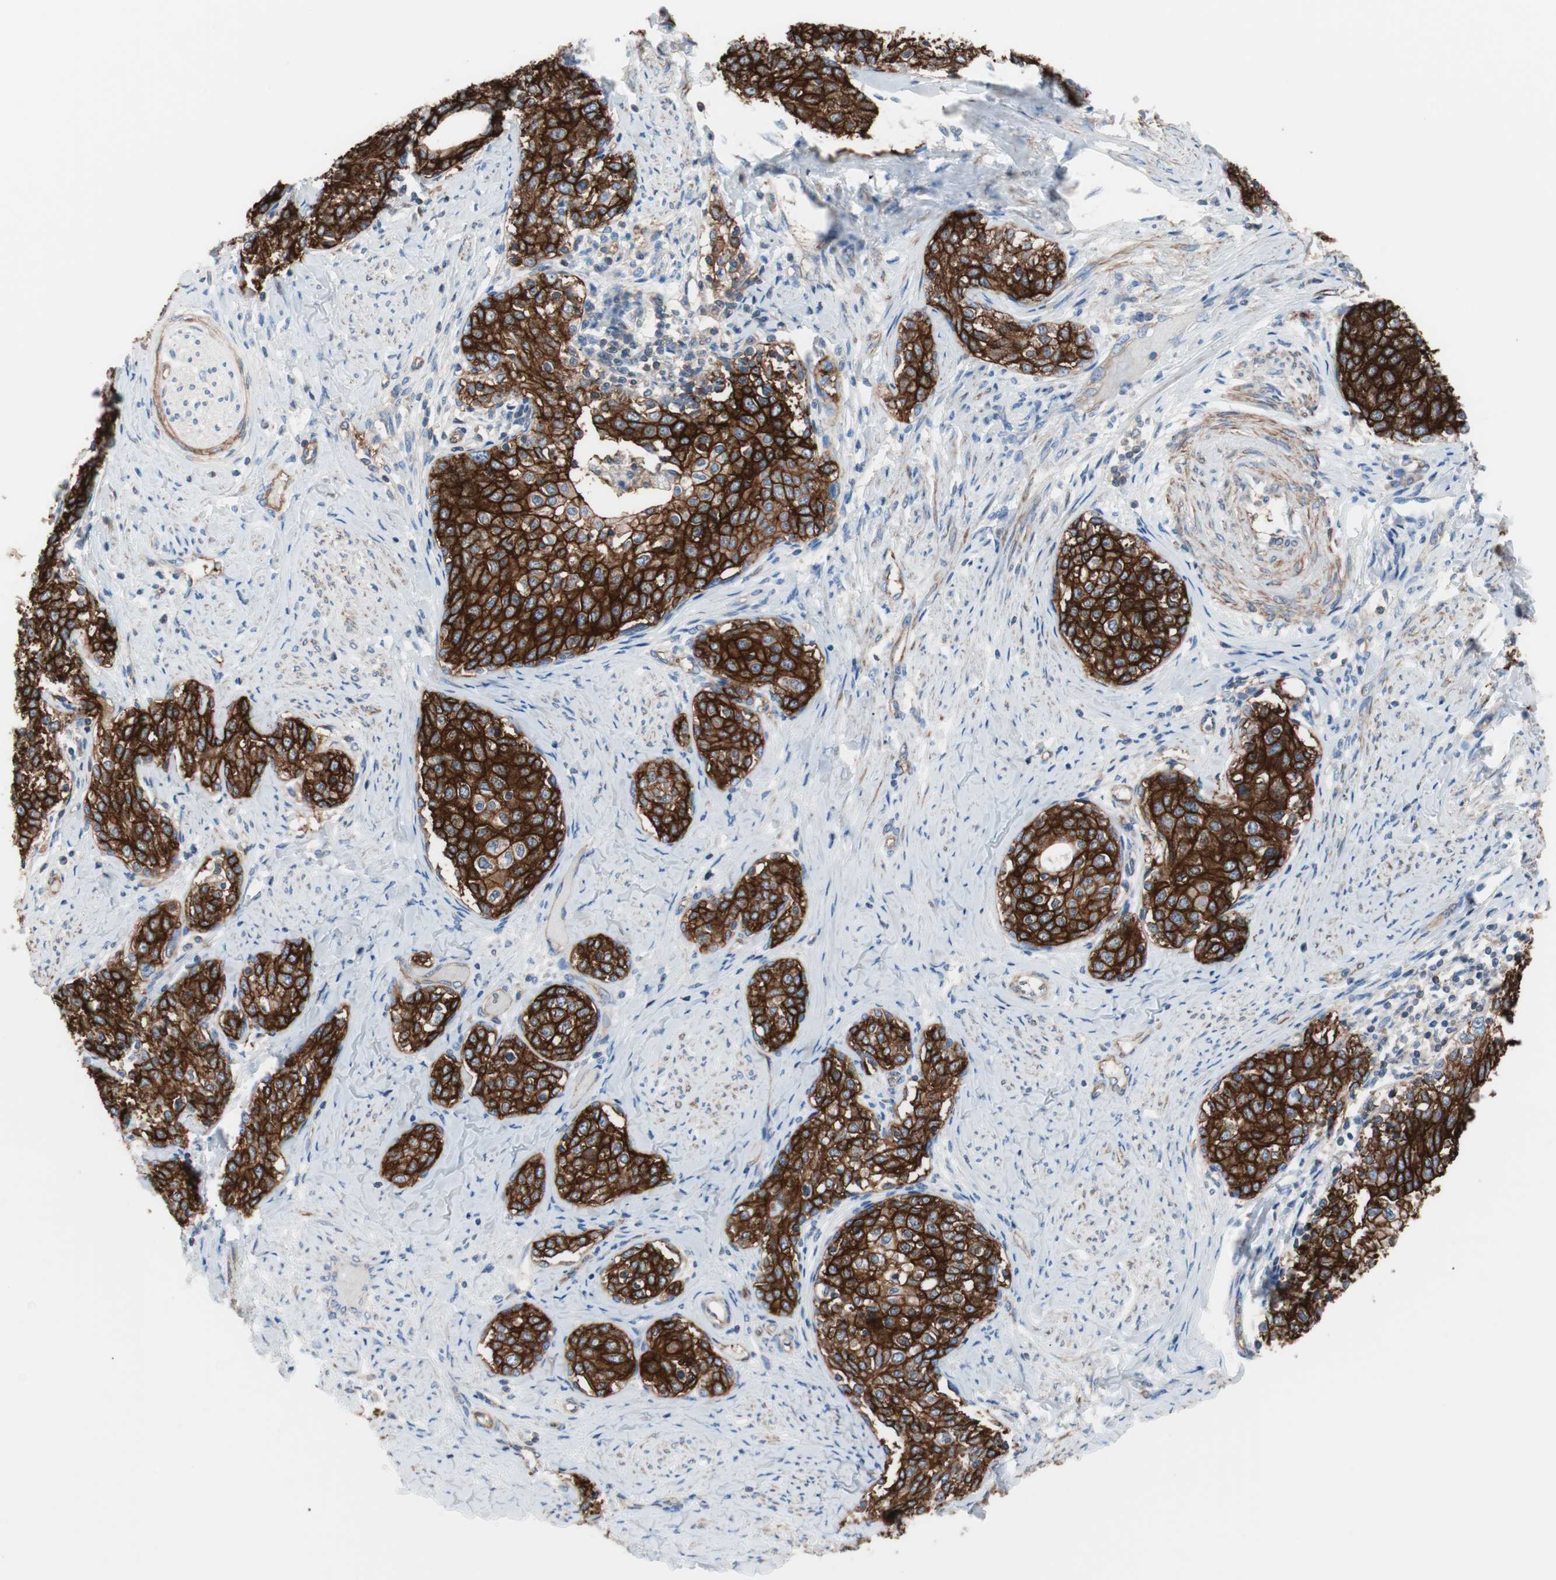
{"staining": {"intensity": "strong", "quantity": ">75%", "location": "cytoplasmic/membranous"}, "tissue": "cervical cancer", "cell_type": "Tumor cells", "image_type": "cancer", "snomed": [{"axis": "morphology", "description": "Squamous cell carcinoma, NOS"}, {"axis": "morphology", "description": "Adenocarcinoma, NOS"}, {"axis": "topography", "description": "Cervix"}], "caption": "The micrograph demonstrates staining of cervical cancer (squamous cell carcinoma), revealing strong cytoplasmic/membranous protein staining (brown color) within tumor cells. Ihc stains the protein in brown and the nuclei are stained blue.", "gene": "GPR160", "patient": {"sex": "female", "age": 52}}